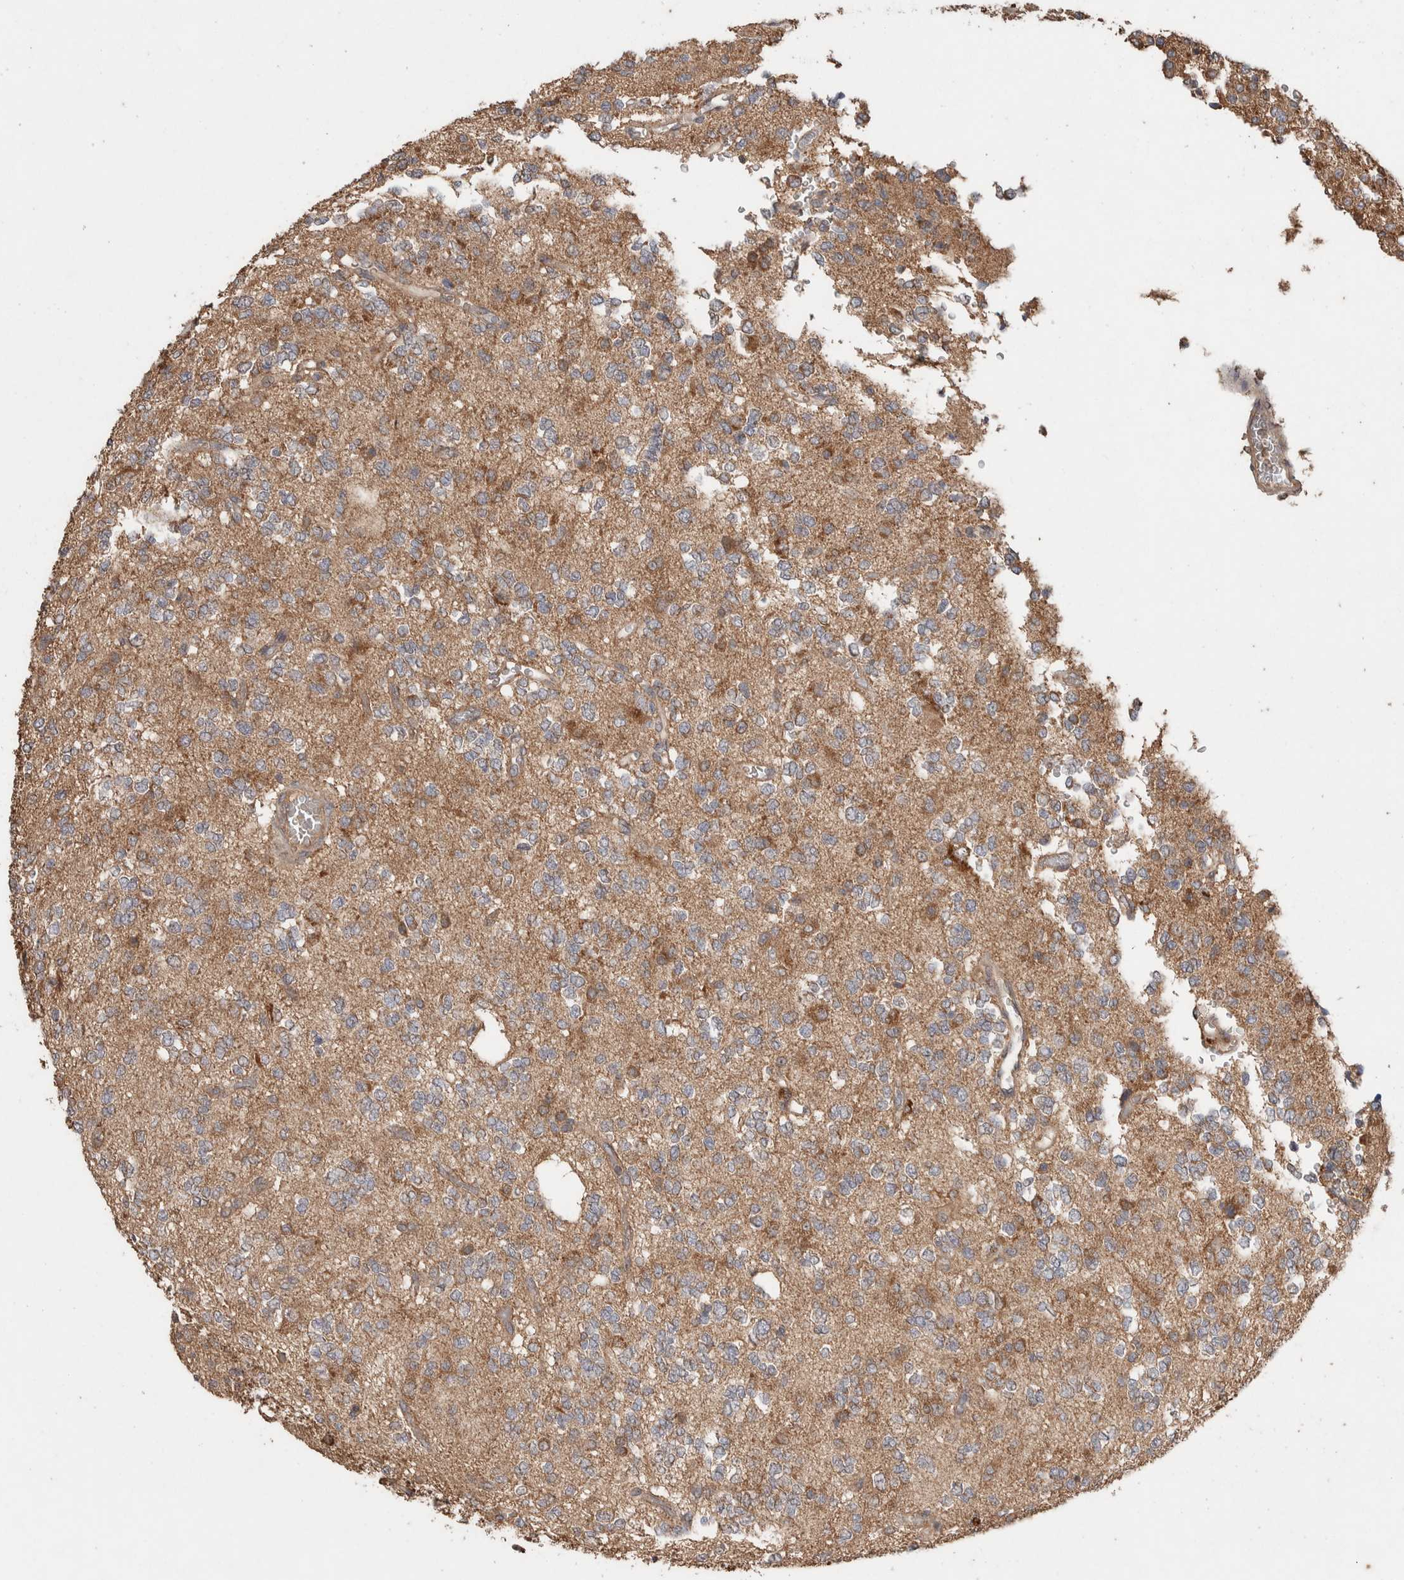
{"staining": {"intensity": "moderate", "quantity": "25%-75%", "location": "cytoplasmic/membranous"}, "tissue": "glioma", "cell_type": "Tumor cells", "image_type": "cancer", "snomed": [{"axis": "morphology", "description": "Glioma, malignant, Low grade"}, {"axis": "topography", "description": "Brain"}], "caption": "Protein expression analysis of glioma reveals moderate cytoplasmic/membranous staining in about 25%-75% of tumor cells.", "gene": "KCNJ5", "patient": {"sex": "male", "age": 38}}